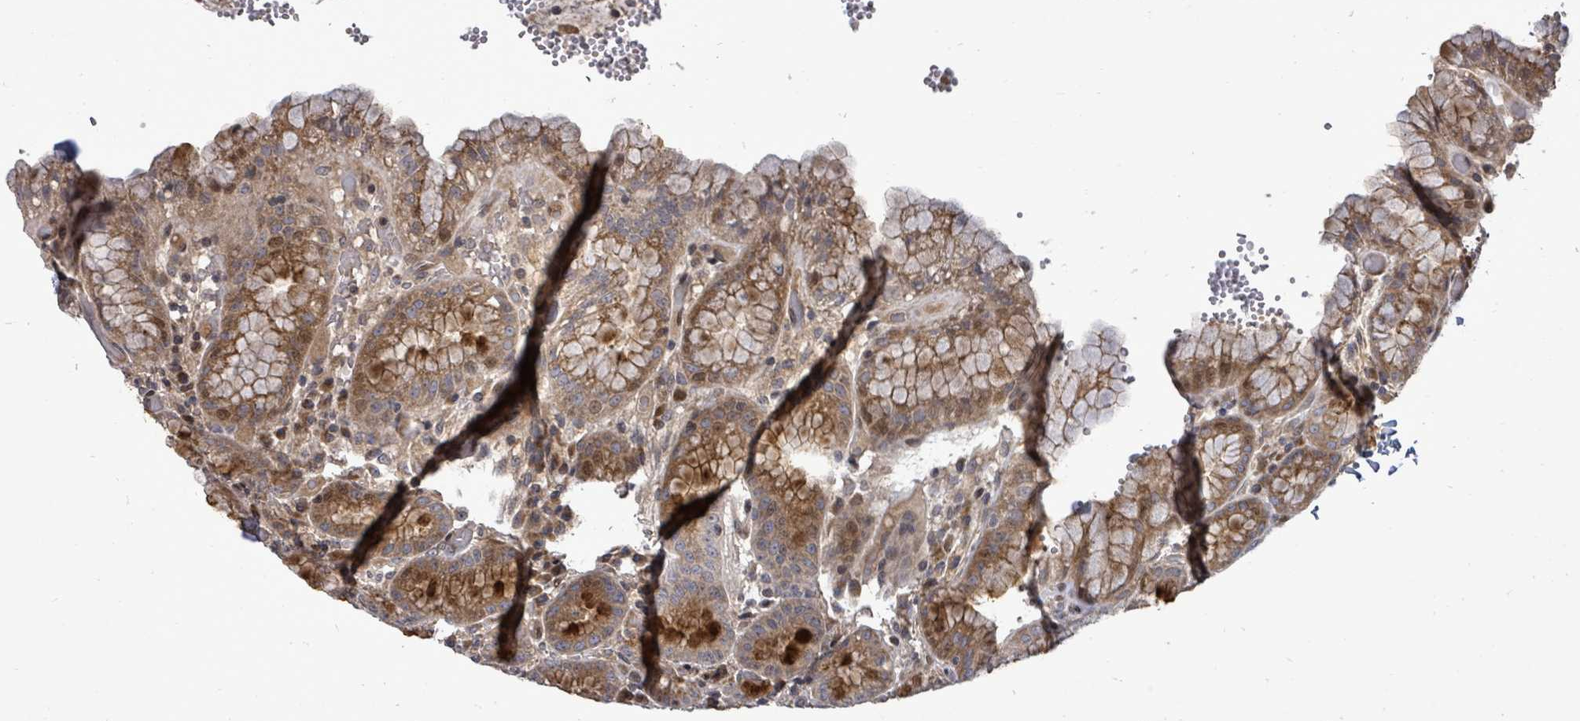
{"staining": {"intensity": "strong", "quantity": ">75%", "location": "cytoplasmic/membranous"}, "tissue": "stomach", "cell_type": "Glandular cells", "image_type": "normal", "snomed": [{"axis": "morphology", "description": "Normal tissue, NOS"}, {"axis": "topography", "description": "Stomach, upper"}], "caption": "Strong cytoplasmic/membranous staining for a protein is identified in about >75% of glandular cells of unremarkable stomach using IHC.", "gene": "KRTAP27", "patient": {"sex": "male", "age": 52}}